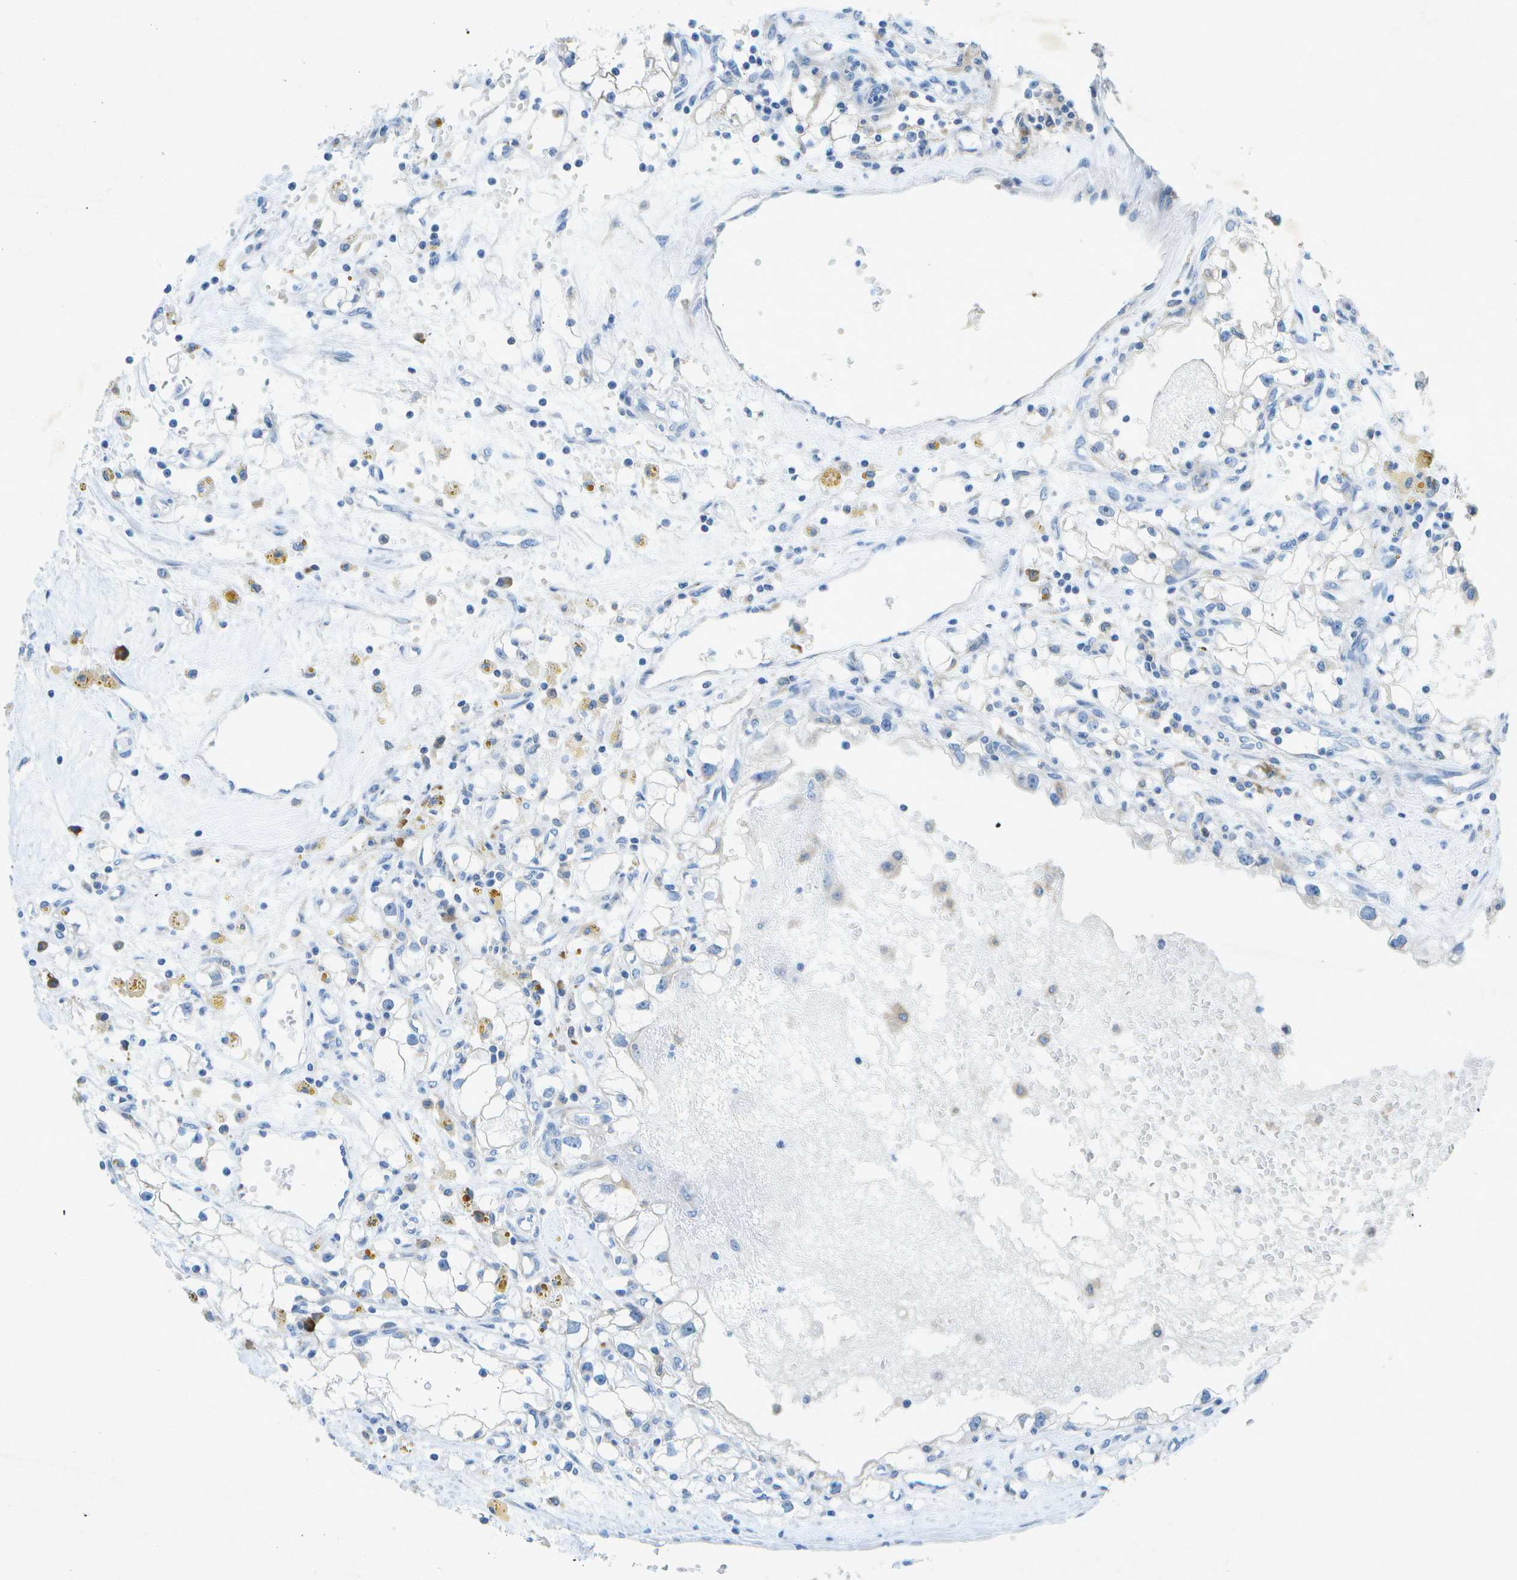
{"staining": {"intensity": "negative", "quantity": "none", "location": "none"}, "tissue": "renal cancer", "cell_type": "Tumor cells", "image_type": "cancer", "snomed": [{"axis": "morphology", "description": "Adenocarcinoma, NOS"}, {"axis": "topography", "description": "Kidney"}], "caption": "Tumor cells are negative for brown protein staining in renal cancer.", "gene": "WNK2", "patient": {"sex": "male", "age": 56}}